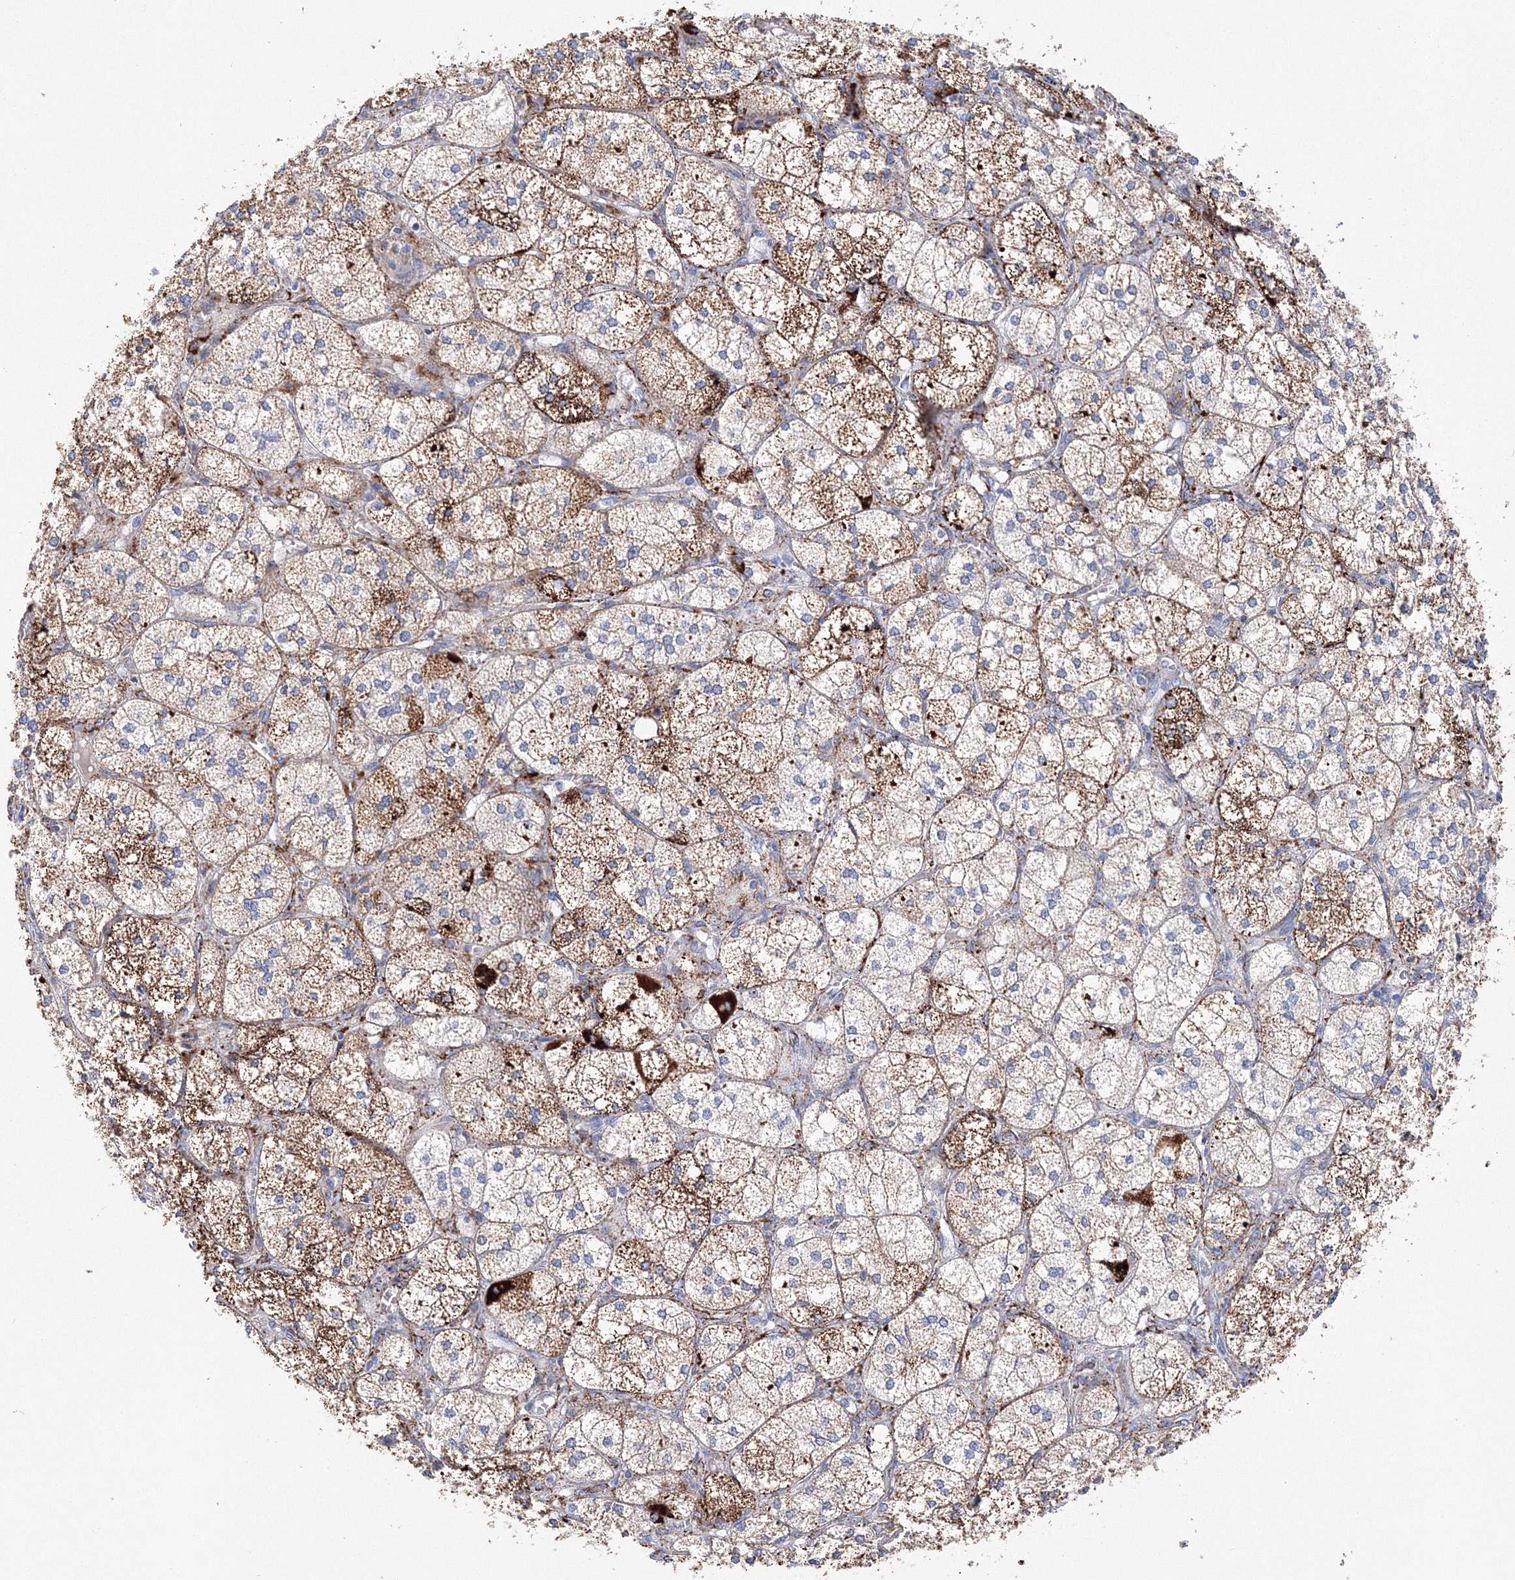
{"staining": {"intensity": "strong", "quantity": "25%-75%", "location": "cytoplasmic/membranous"}, "tissue": "adrenal gland", "cell_type": "Glandular cells", "image_type": "normal", "snomed": [{"axis": "morphology", "description": "Normal tissue, NOS"}, {"axis": "topography", "description": "Adrenal gland"}], "caption": "Immunohistochemistry (IHC) histopathology image of benign adrenal gland stained for a protein (brown), which displays high levels of strong cytoplasmic/membranous expression in approximately 25%-75% of glandular cells.", "gene": "MERTK", "patient": {"sex": "female", "age": 61}}